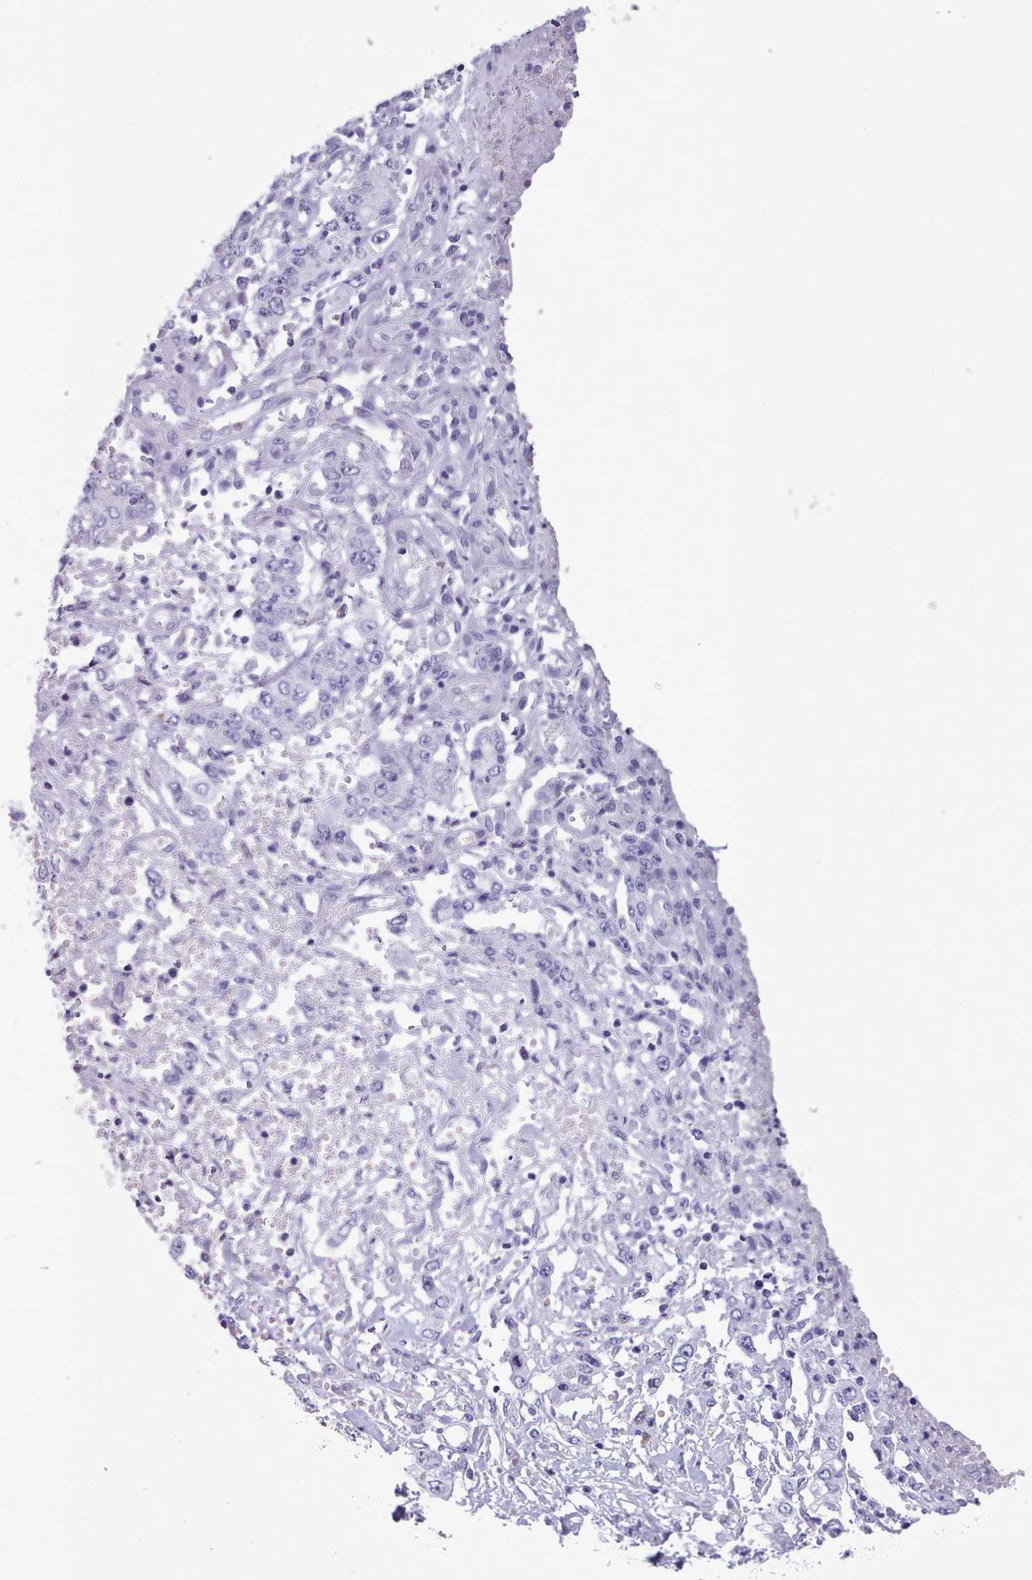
{"staining": {"intensity": "negative", "quantity": "none", "location": "none"}, "tissue": "stomach cancer", "cell_type": "Tumor cells", "image_type": "cancer", "snomed": [{"axis": "morphology", "description": "Adenocarcinoma, NOS"}, {"axis": "topography", "description": "Stomach, upper"}], "caption": "Histopathology image shows no protein expression in tumor cells of adenocarcinoma (stomach) tissue.", "gene": "GAA", "patient": {"sex": "male", "age": 62}}